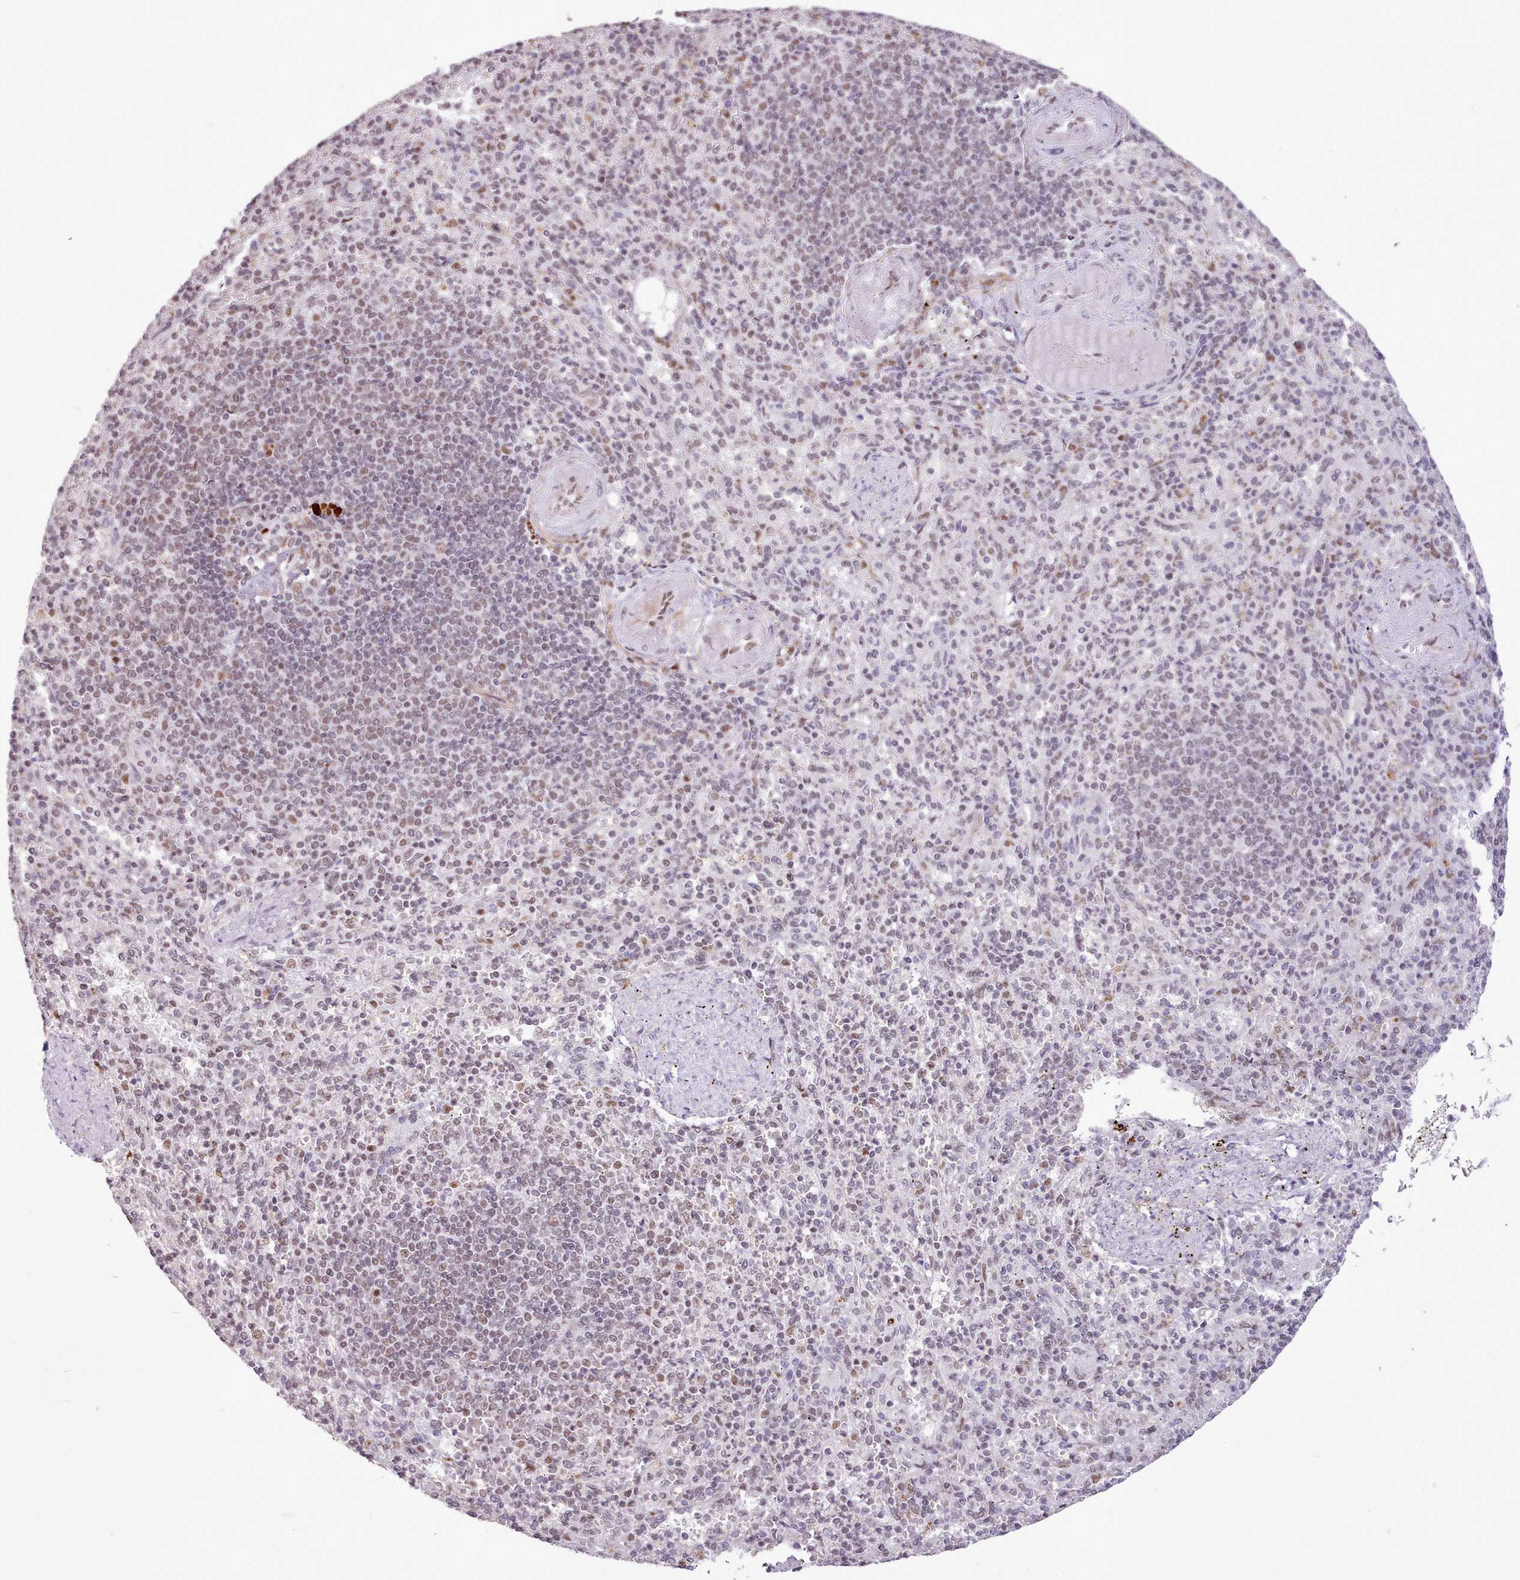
{"staining": {"intensity": "weak", "quantity": "25%-75%", "location": "nuclear"}, "tissue": "spleen", "cell_type": "Cells in red pulp", "image_type": "normal", "snomed": [{"axis": "morphology", "description": "Normal tissue, NOS"}, {"axis": "topography", "description": "Spleen"}], "caption": "Spleen stained for a protein (brown) demonstrates weak nuclear positive positivity in about 25%-75% of cells in red pulp.", "gene": "TAF15", "patient": {"sex": "female", "age": 74}}